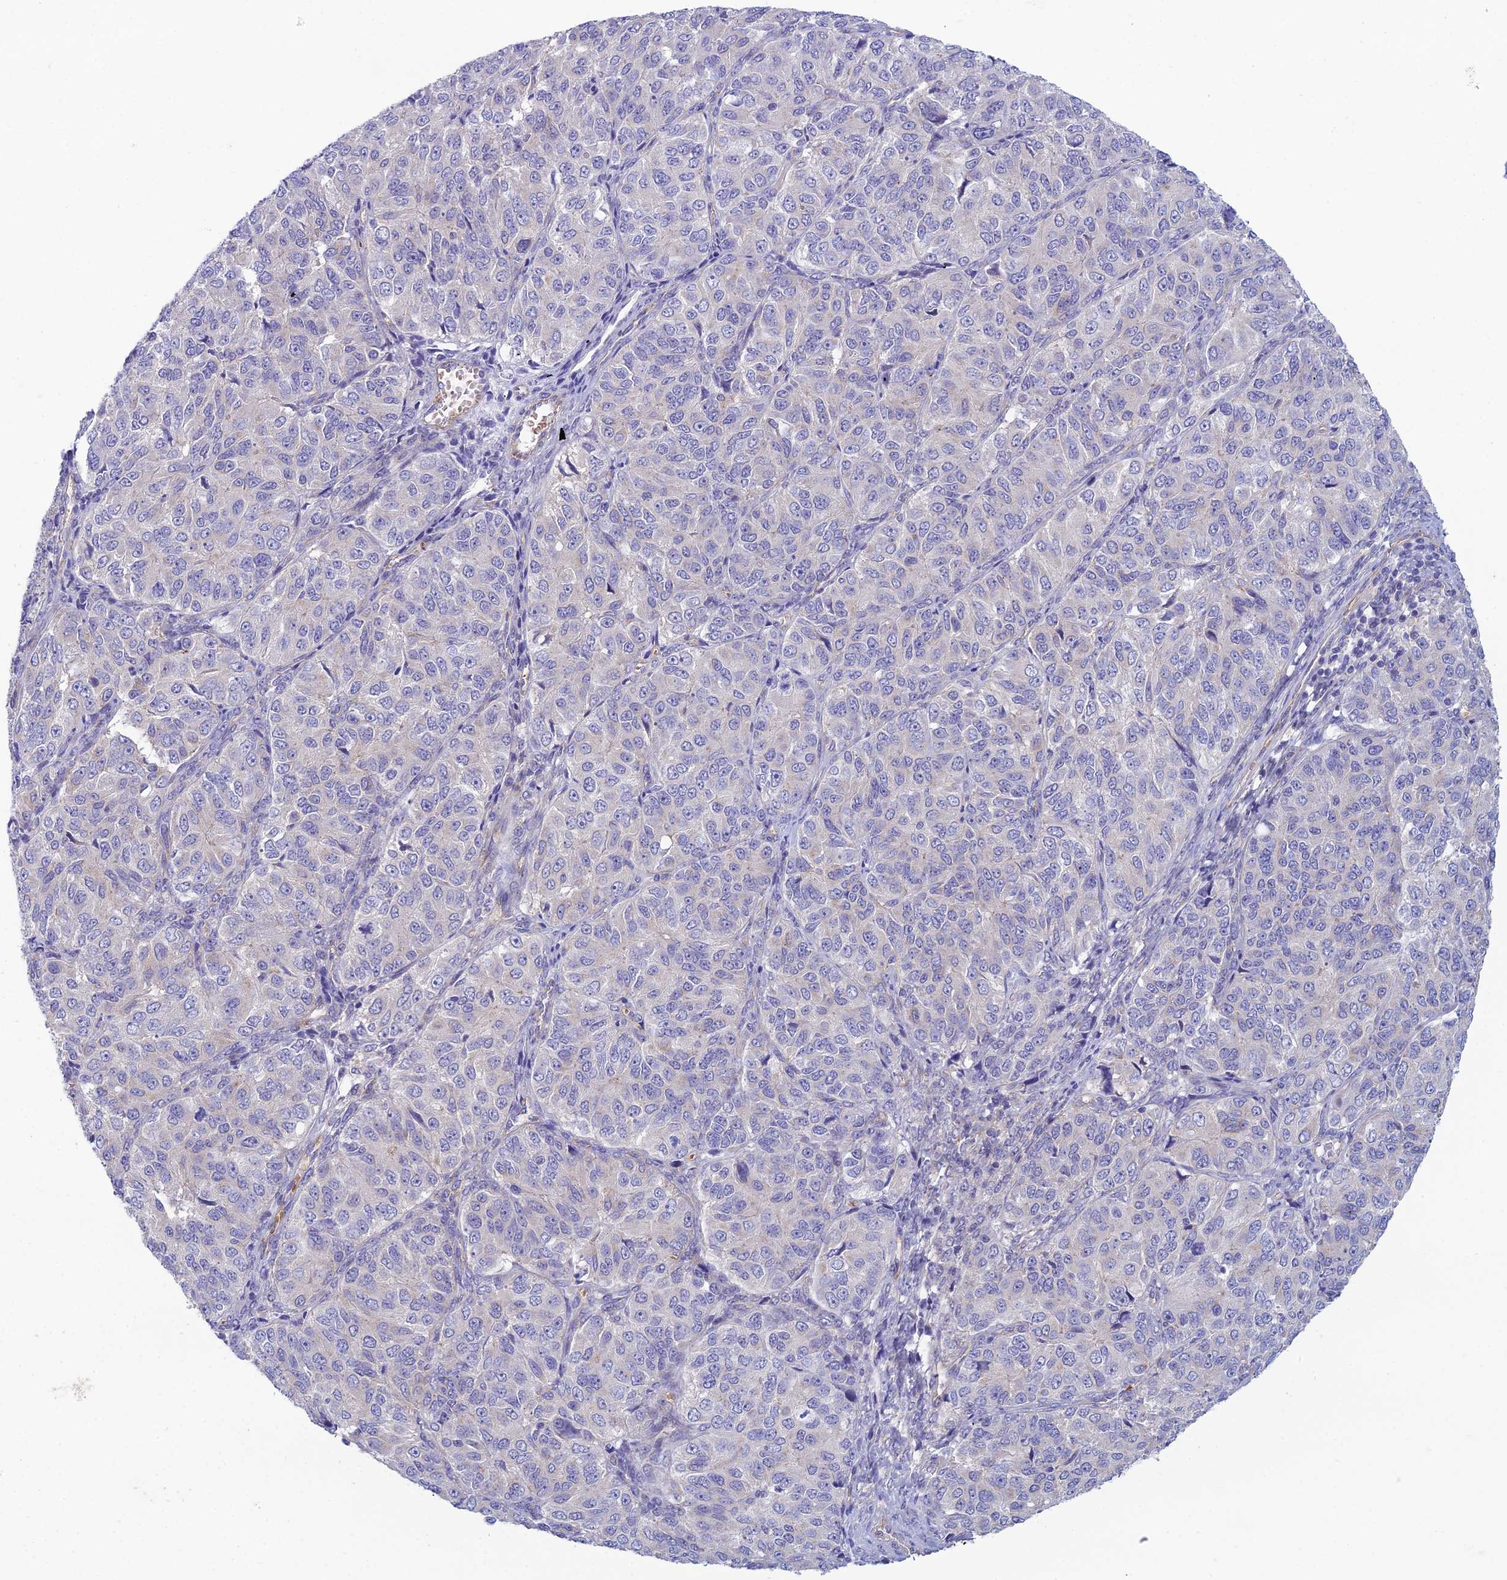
{"staining": {"intensity": "negative", "quantity": "none", "location": "none"}, "tissue": "ovarian cancer", "cell_type": "Tumor cells", "image_type": "cancer", "snomed": [{"axis": "morphology", "description": "Carcinoma, endometroid"}, {"axis": "topography", "description": "Ovary"}], "caption": "Histopathology image shows no protein expression in tumor cells of ovarian cancer tissue. (DAB (3,3'-diaminobenzidine) immunohistochemistry, high magnification).", "gene": "ZNF564", "patient": {"sex": "female", "age": 51}}